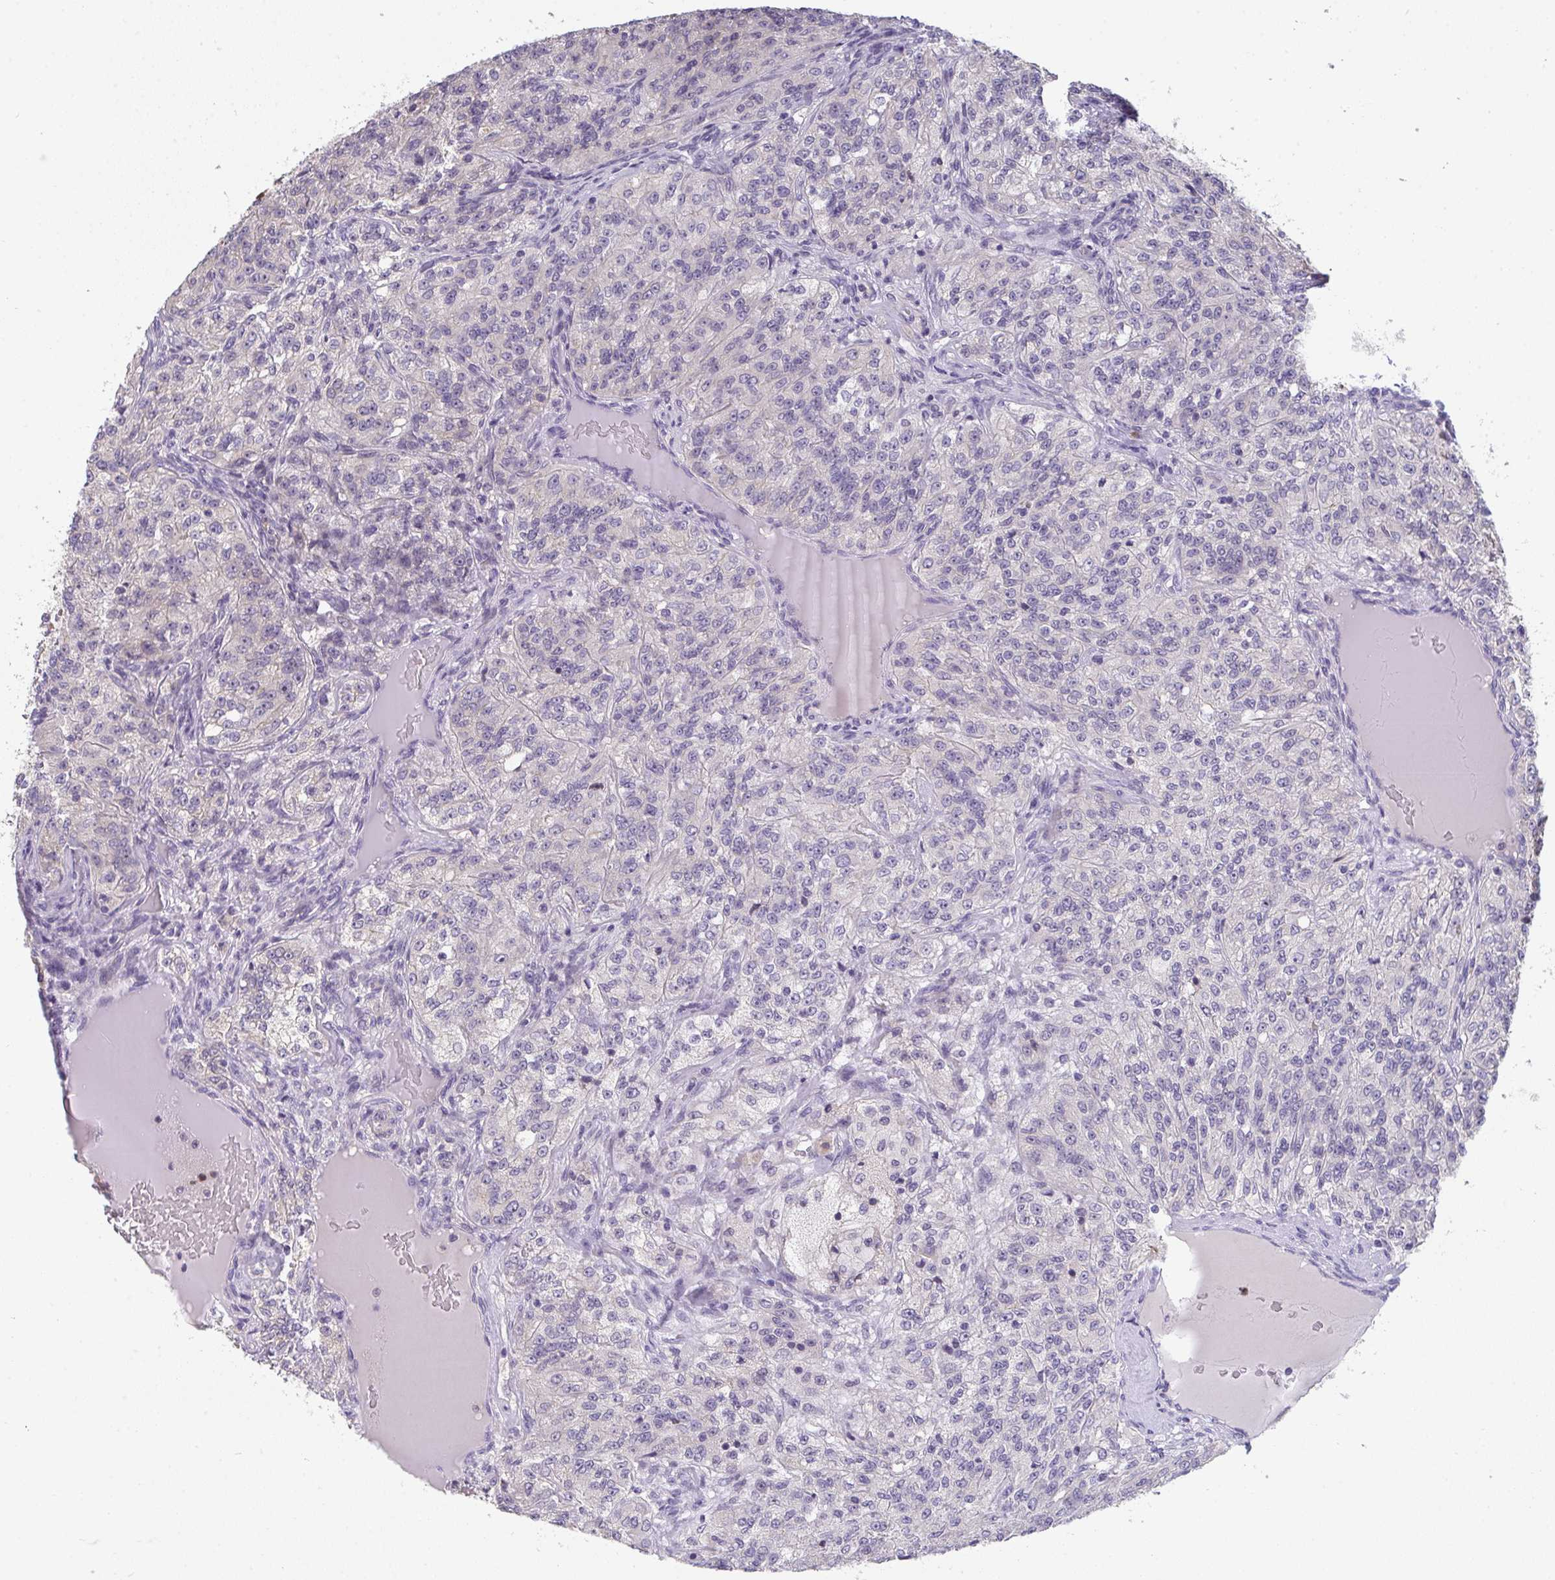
{"staining": {"intensity": "weak", "quantity": "<25%", "location": "nuclear"}, "tissue": "renal cancer", "cell_type": "Tumor cells", "image_type": "cancer", "snomed": [{"axis": "morphology", "description": "Adenocarcinoma, NOS"}, {"axis": "topography", "description": "Kidney"}], "caption": "A histopathology image of renal adenocarcinoma stained for a protein shows no brown staining in tumor cells.", "gene": "RIOK1", "patient": {"sex": "female", "age": 63}}